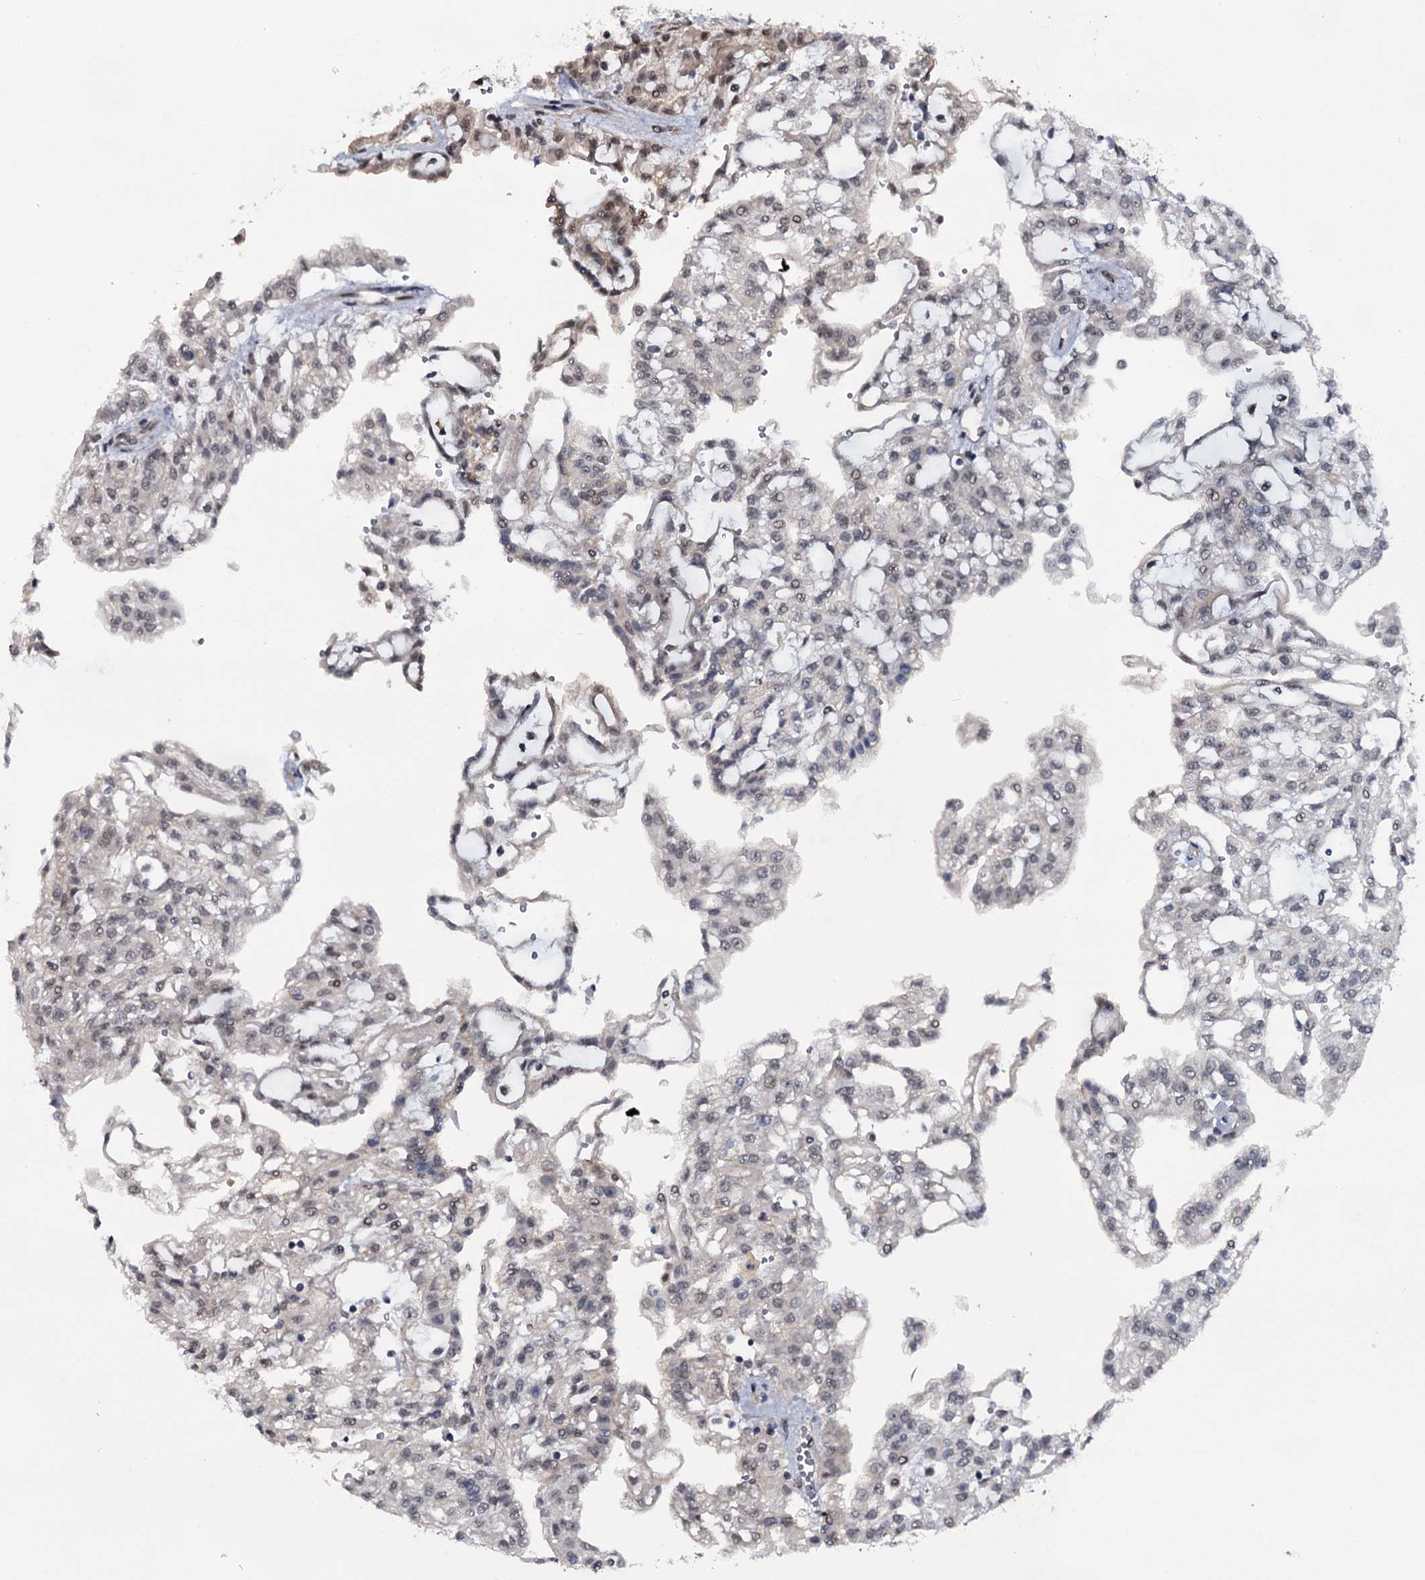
{"staining": {"intensity": "weak", "quantity": "<25%", "location": "nuclear"}, "tissue": "renal cancer", "cell_type": "Tumor cells", "image_type": "cancer", "snomed": [{"axis": "morphology", "description": "Adenocarcinoma, NOS"}, {"axis": "topography", "description": "Kidney"}], "caption": "An image of renal adenocarcinoma stained for a protein shows no brown staining in tumor cells.", "gene": "SH2D4B", "patient": {"sex": "male", "age": 63}}